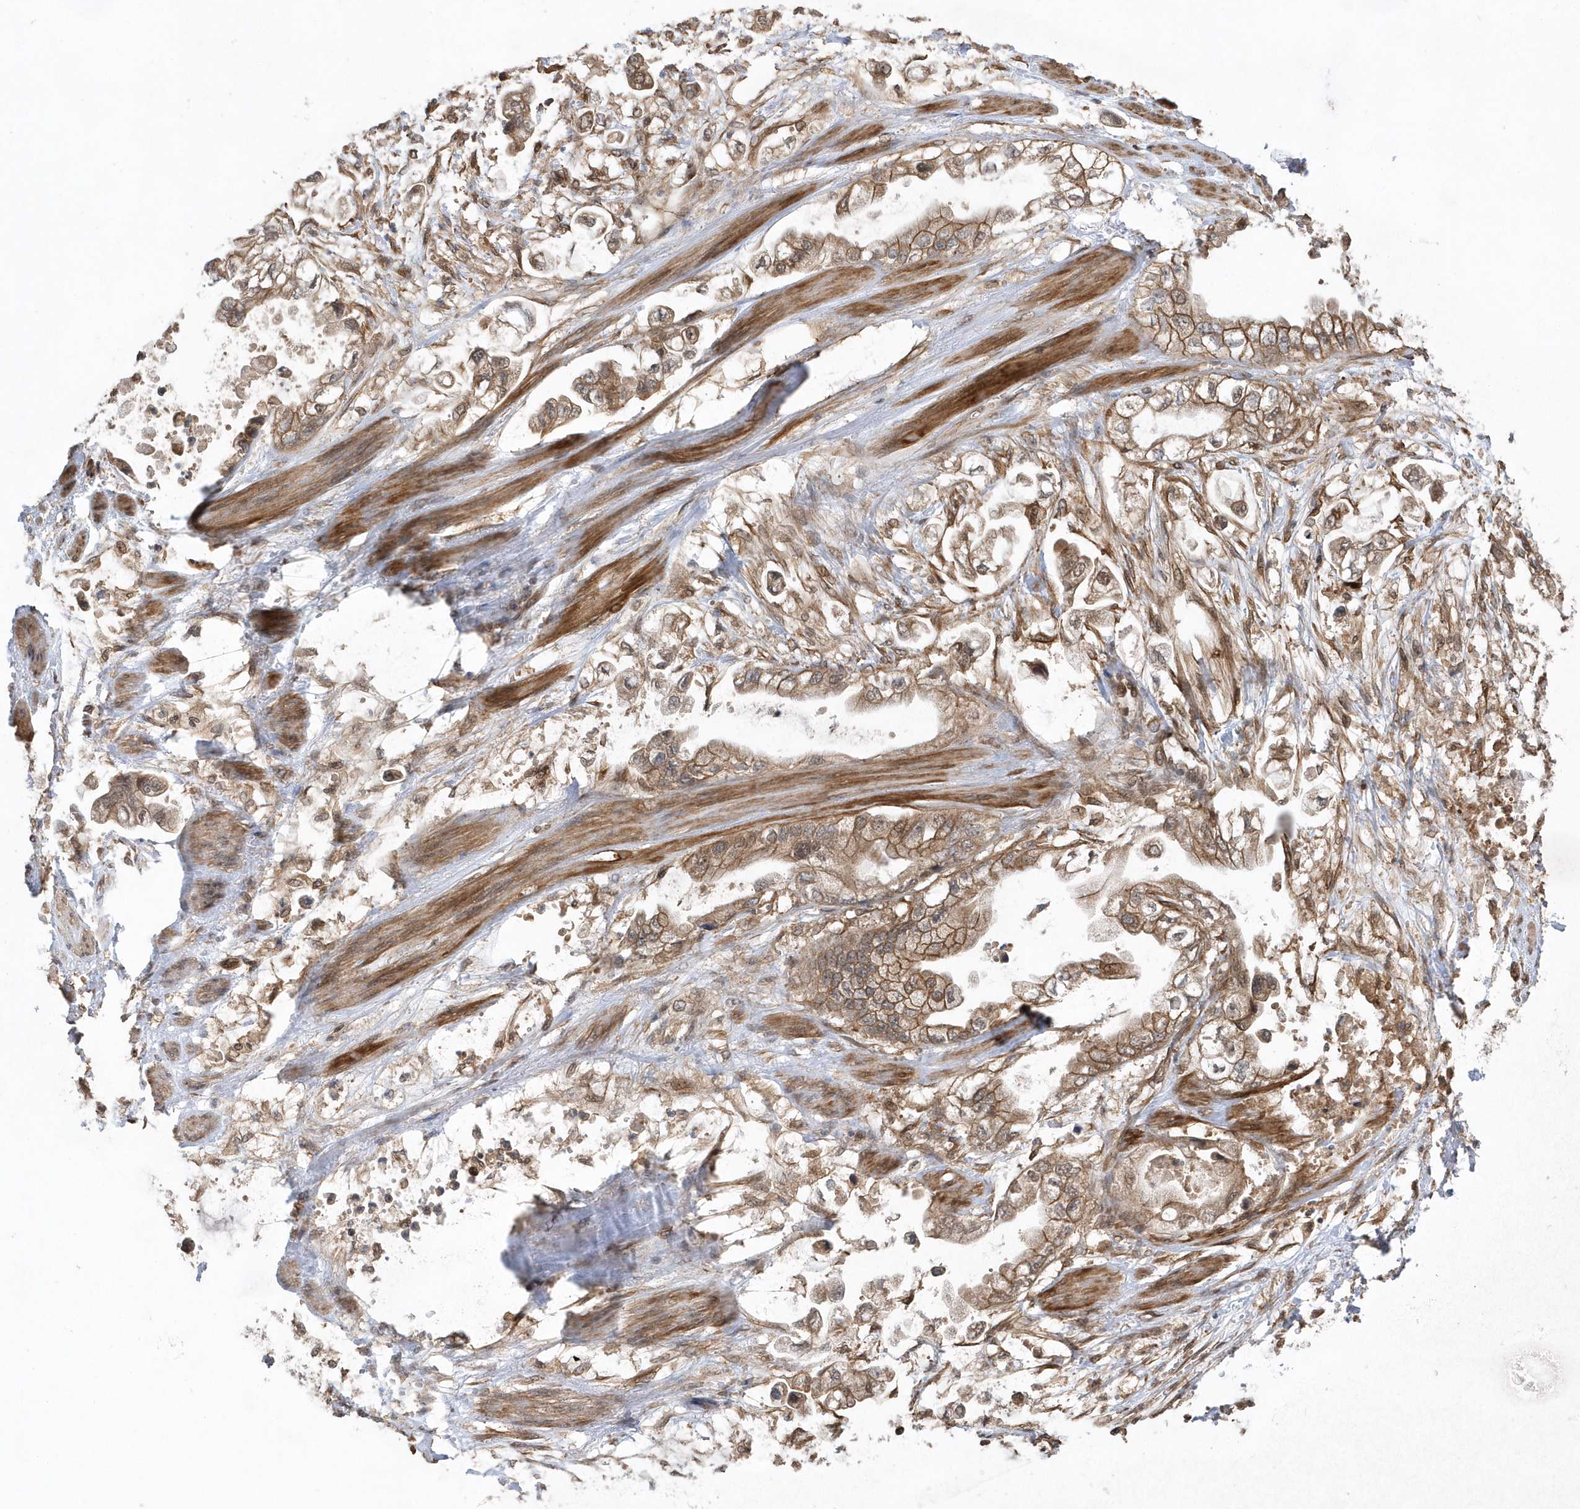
{"staining": {"intensity": "moderate", "quantity": ">75%", "location": "cytoplasmic/membranous"}, "tissue": "stomach cancer", "cell_type": "Tumor cells", "image_type": "cancer", "snomed": [{"axis": "morphology", "description": "Adenocarcinoma, NOS"}, {"axis": "topography", "description": "Stomach"}], "caption": "Immunohistochemistry photomicrograph of neoplastic tissue: stomach cancer (adenocarcinoma) stained using immunohistochemistry exhibits medium levels of moderate protein expression localized specifically in the cytoplasmic/membranous of tumor cells, appearing as a cytoplasmic/membranous brown color.", "gene": "GFM2", "patient": {"sex": "male", "age": 62}}